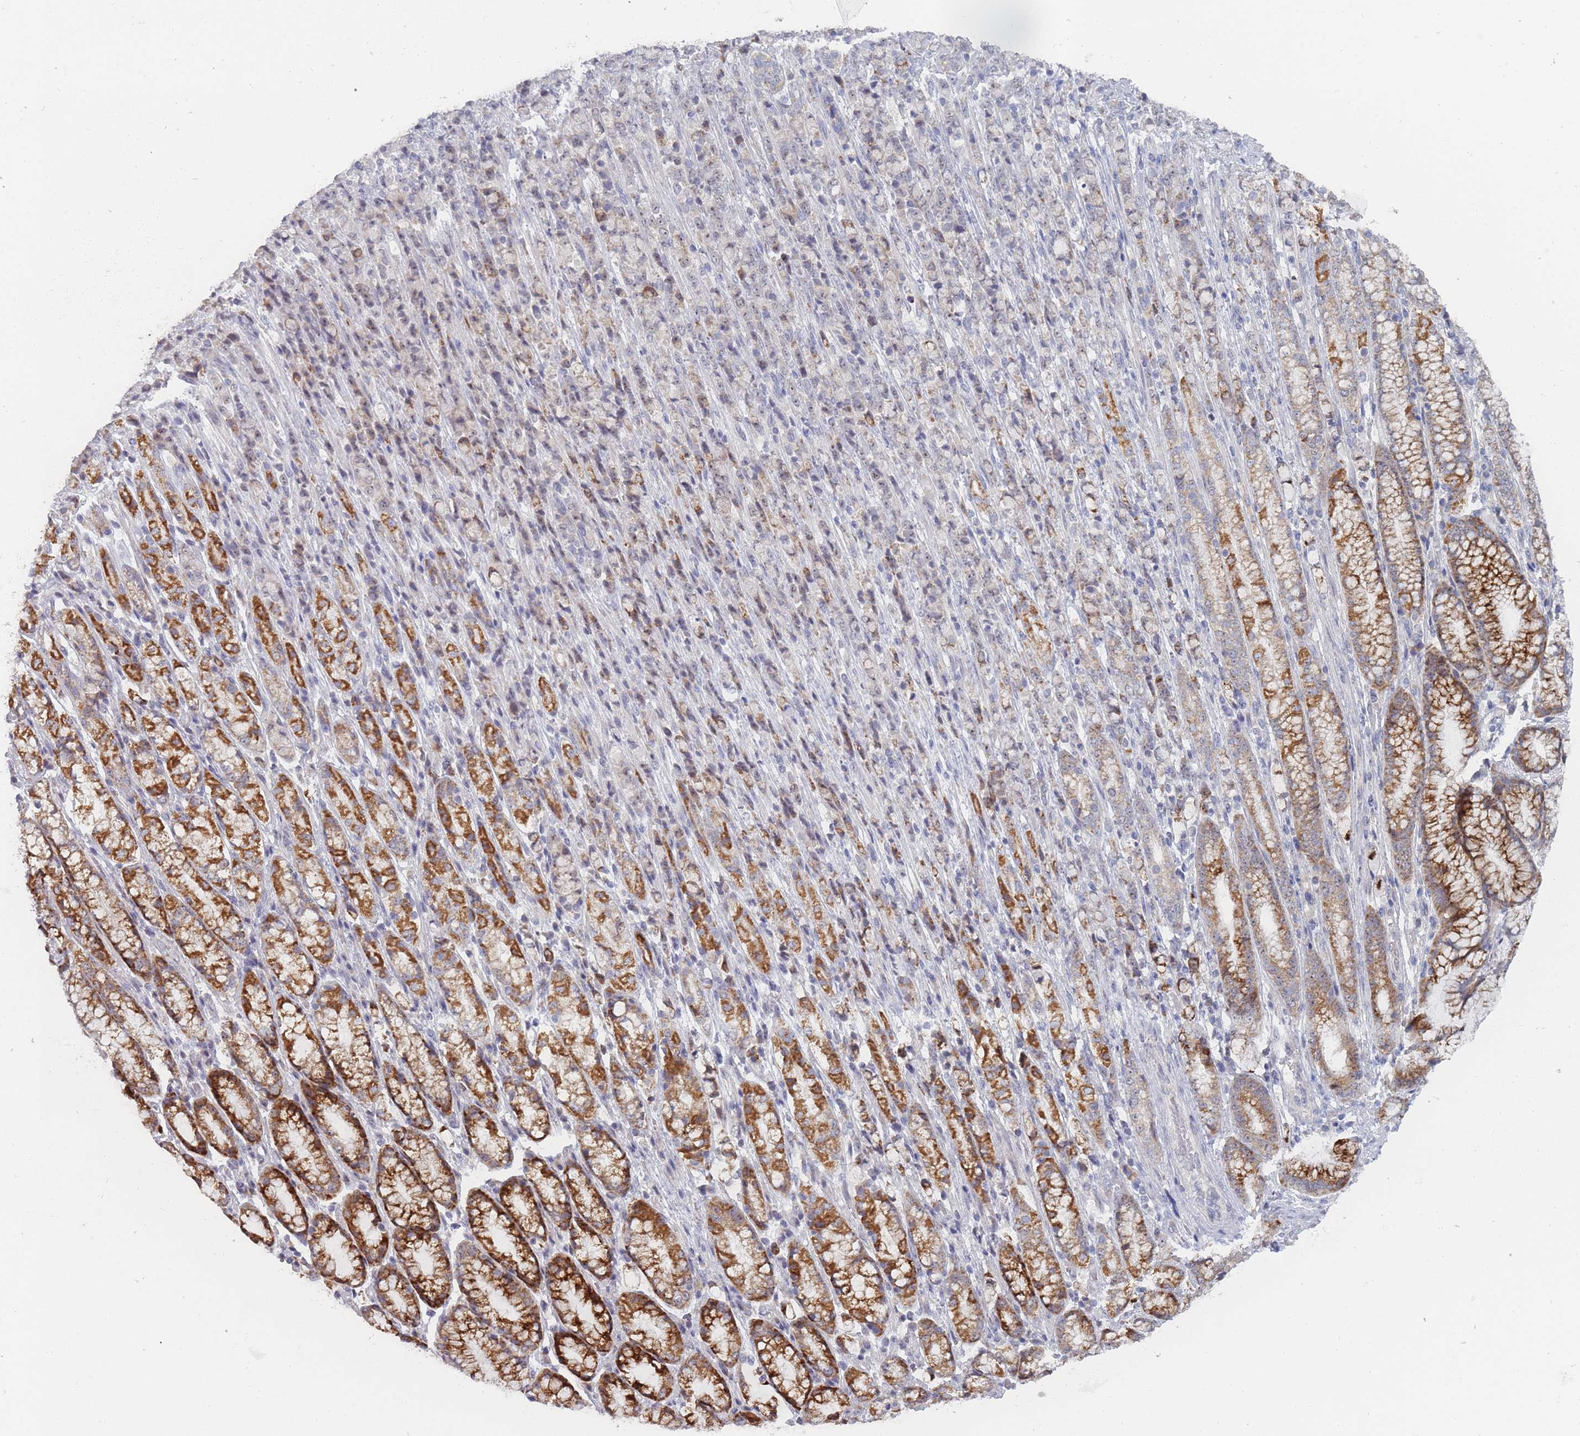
{"staining": {"intensity": "moderate", "quantity": "<25%", "location": "cytoplasmic/membranous"}, "tissue": "stomach cancer", "cell_type": "Tumor cells", "image_type": "cancer", "snomed": [{"axis": "morphology", "description": "Adenocarcinoma, NOS"}, {"axis": "topography", "description": "Stomach"}], "caption": "Protein staining of stomach adenocarcinoma tissue shows moderate cytoplasmic/membranous positivity in approximately <25% of tumor cells.", "gene": "RNF8", "patient": {"sex": "female", "age": 79}}